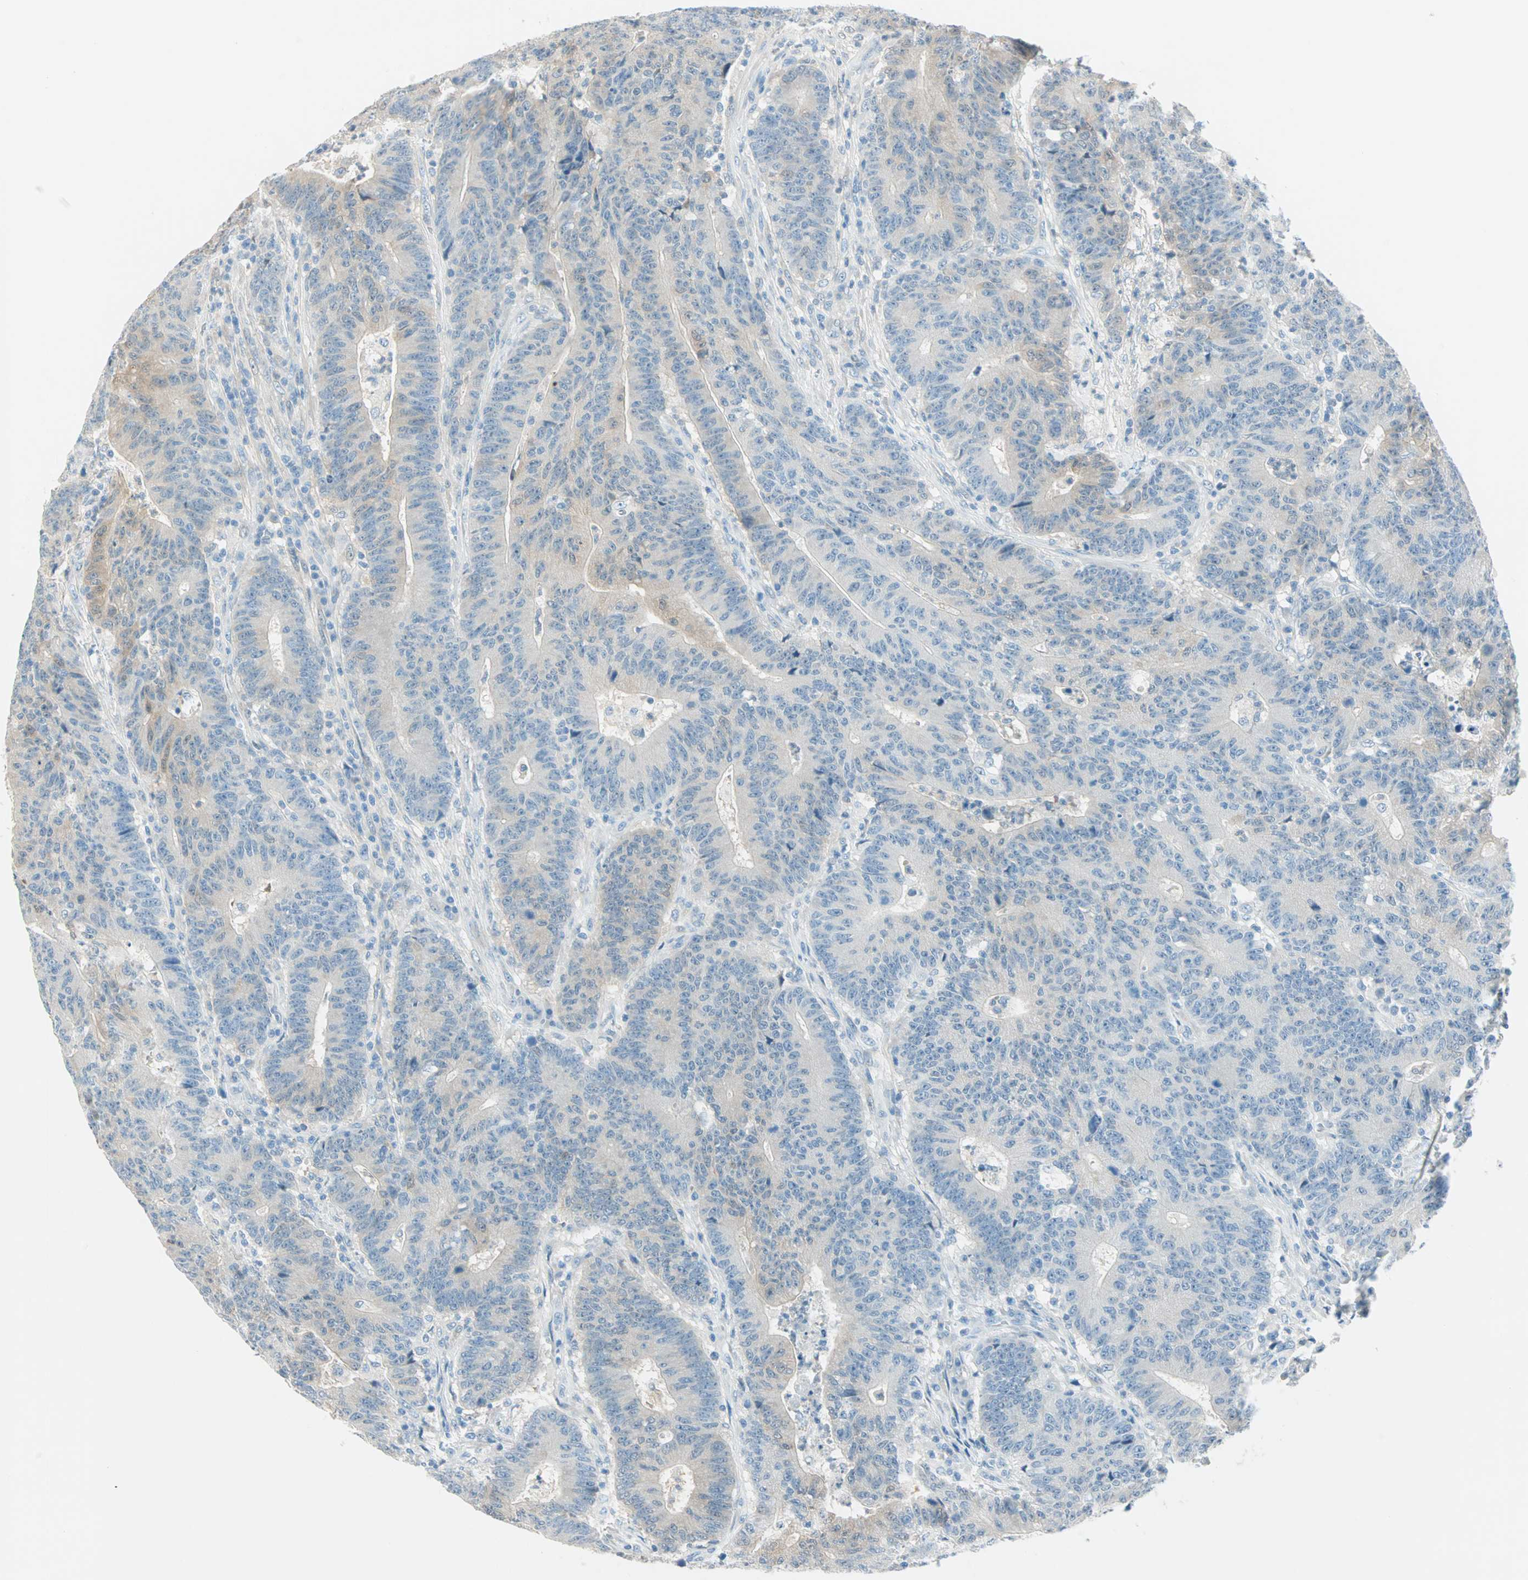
{"staining": {"intensity": "moderate", "quantity": "<25%", "location": "cytoplasmic/membranous"}, "tissue": "colorectal cancer", "cell_type": "Tumor cells", "image_type": "cancer", "snomed": [{"axis": "morphology", "description": "Normal tissue, NOS"}, {"axis": "morphology", "description": "Adenocarcinoma, NOS"}, {"axis": "topography", "description": "Colon"}], "caption": "The histopathology image shows immunohistochemical staining of colorectal adenocarcinoma. There is moderate cytoplasmic/membranous expression is appreciated in approximately <25% of tumor cells.", "gene": "S100A1", "patient": {"sex": "female", "age": 75}}